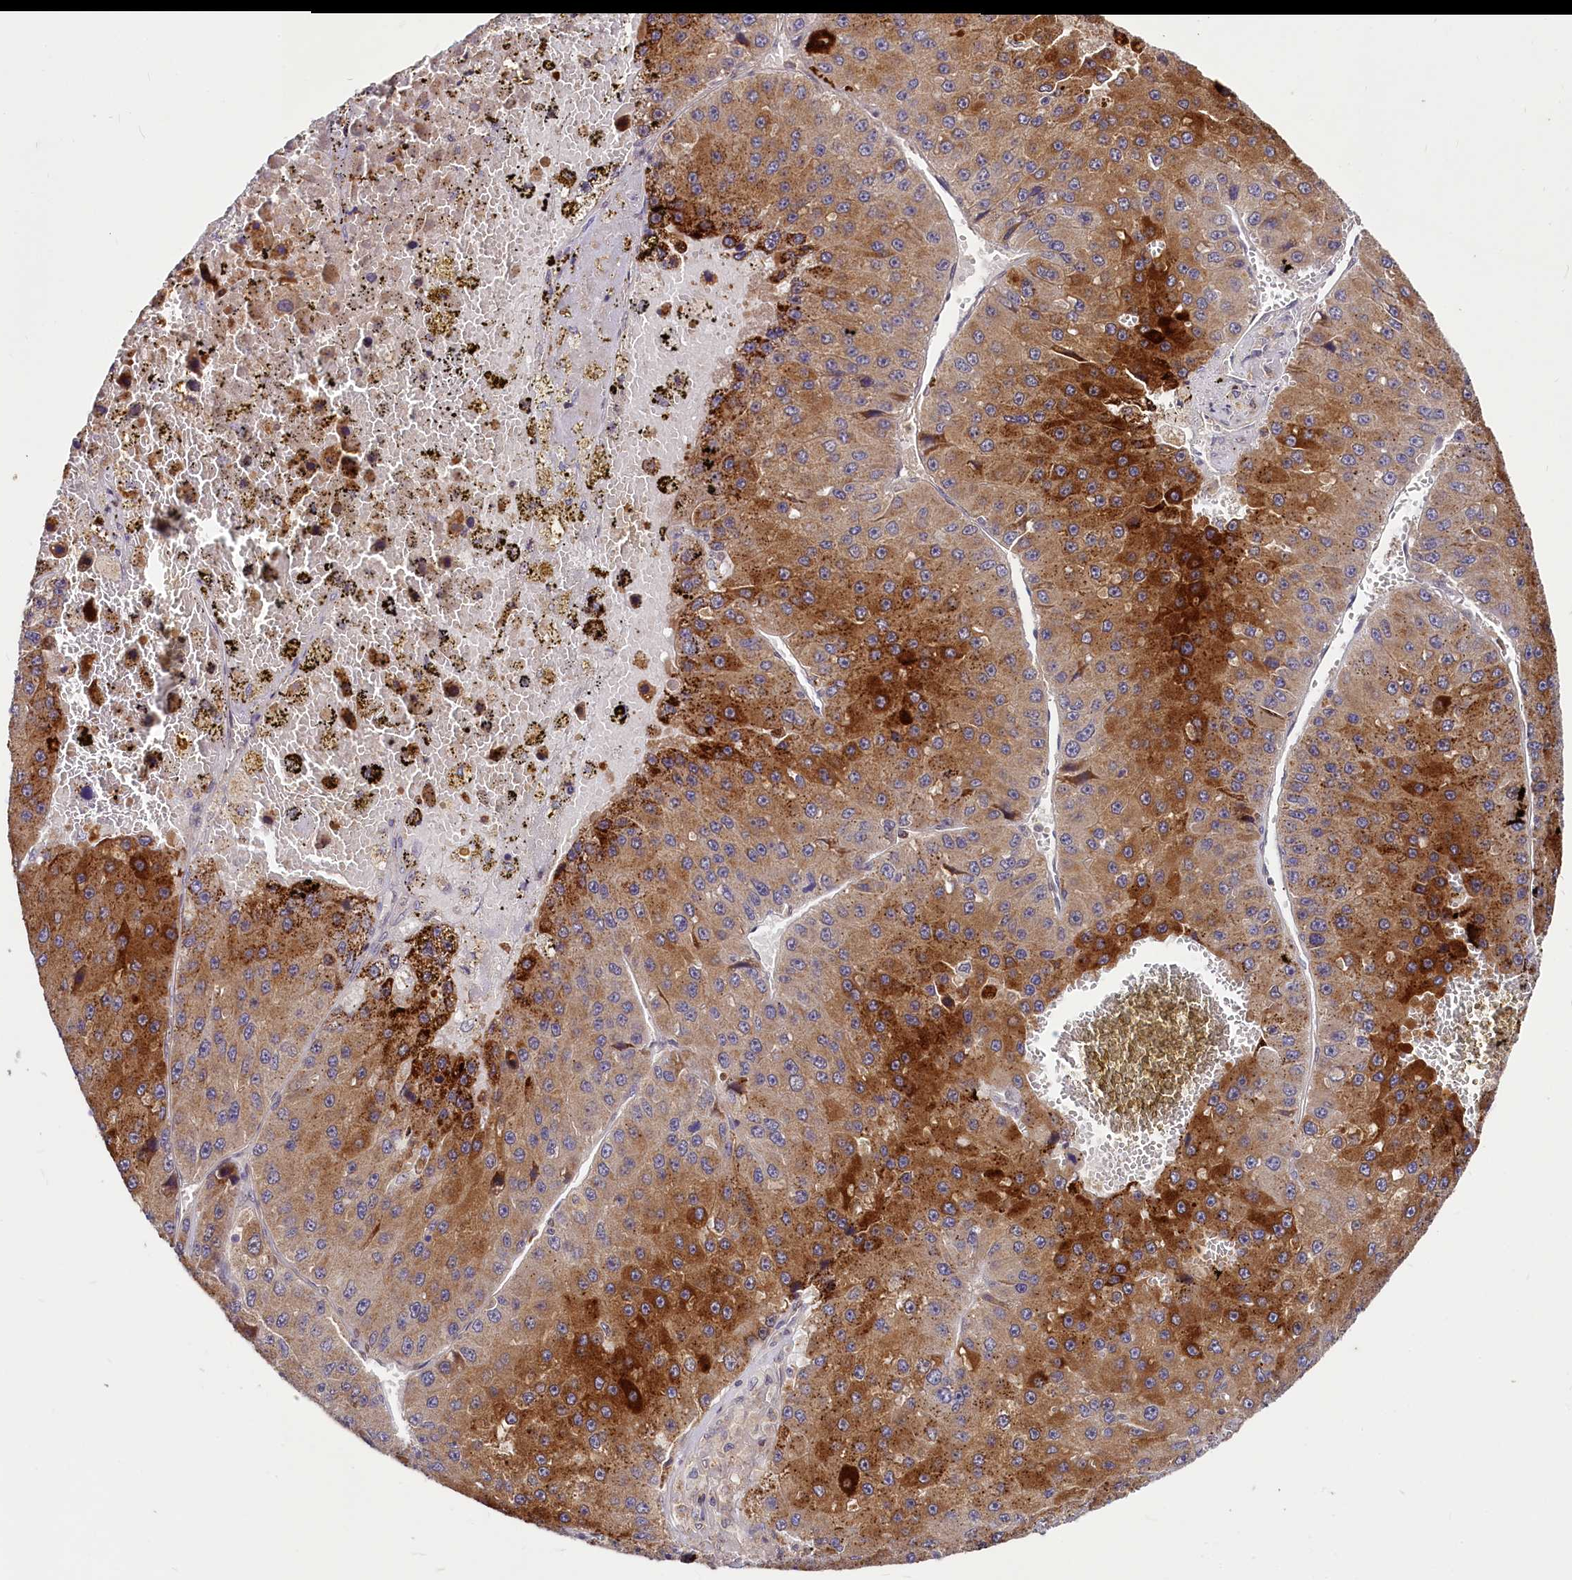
{"staining": {"intensity": "strong", "quantity": ">75%", "location": "cytoplasmic/membranous"}, "tissue": "liver cancer", "cell_type": "Tumor cells", "image_type": "cancer", "snomed": [{"axis": "morphology", "description": "Carcinoma, Hepatocellular, NOS"}, {"axis": "topography", "description": "Liver"}], "caption": "Immunohistochemical staining of human liver hepatocellular carcinoma shows high levels of strong cytoplasmic/membranous protein staining in about >75% of tumor cells.", "gene": "MAML2", "patient": {"sex": "female", "age": 73}}